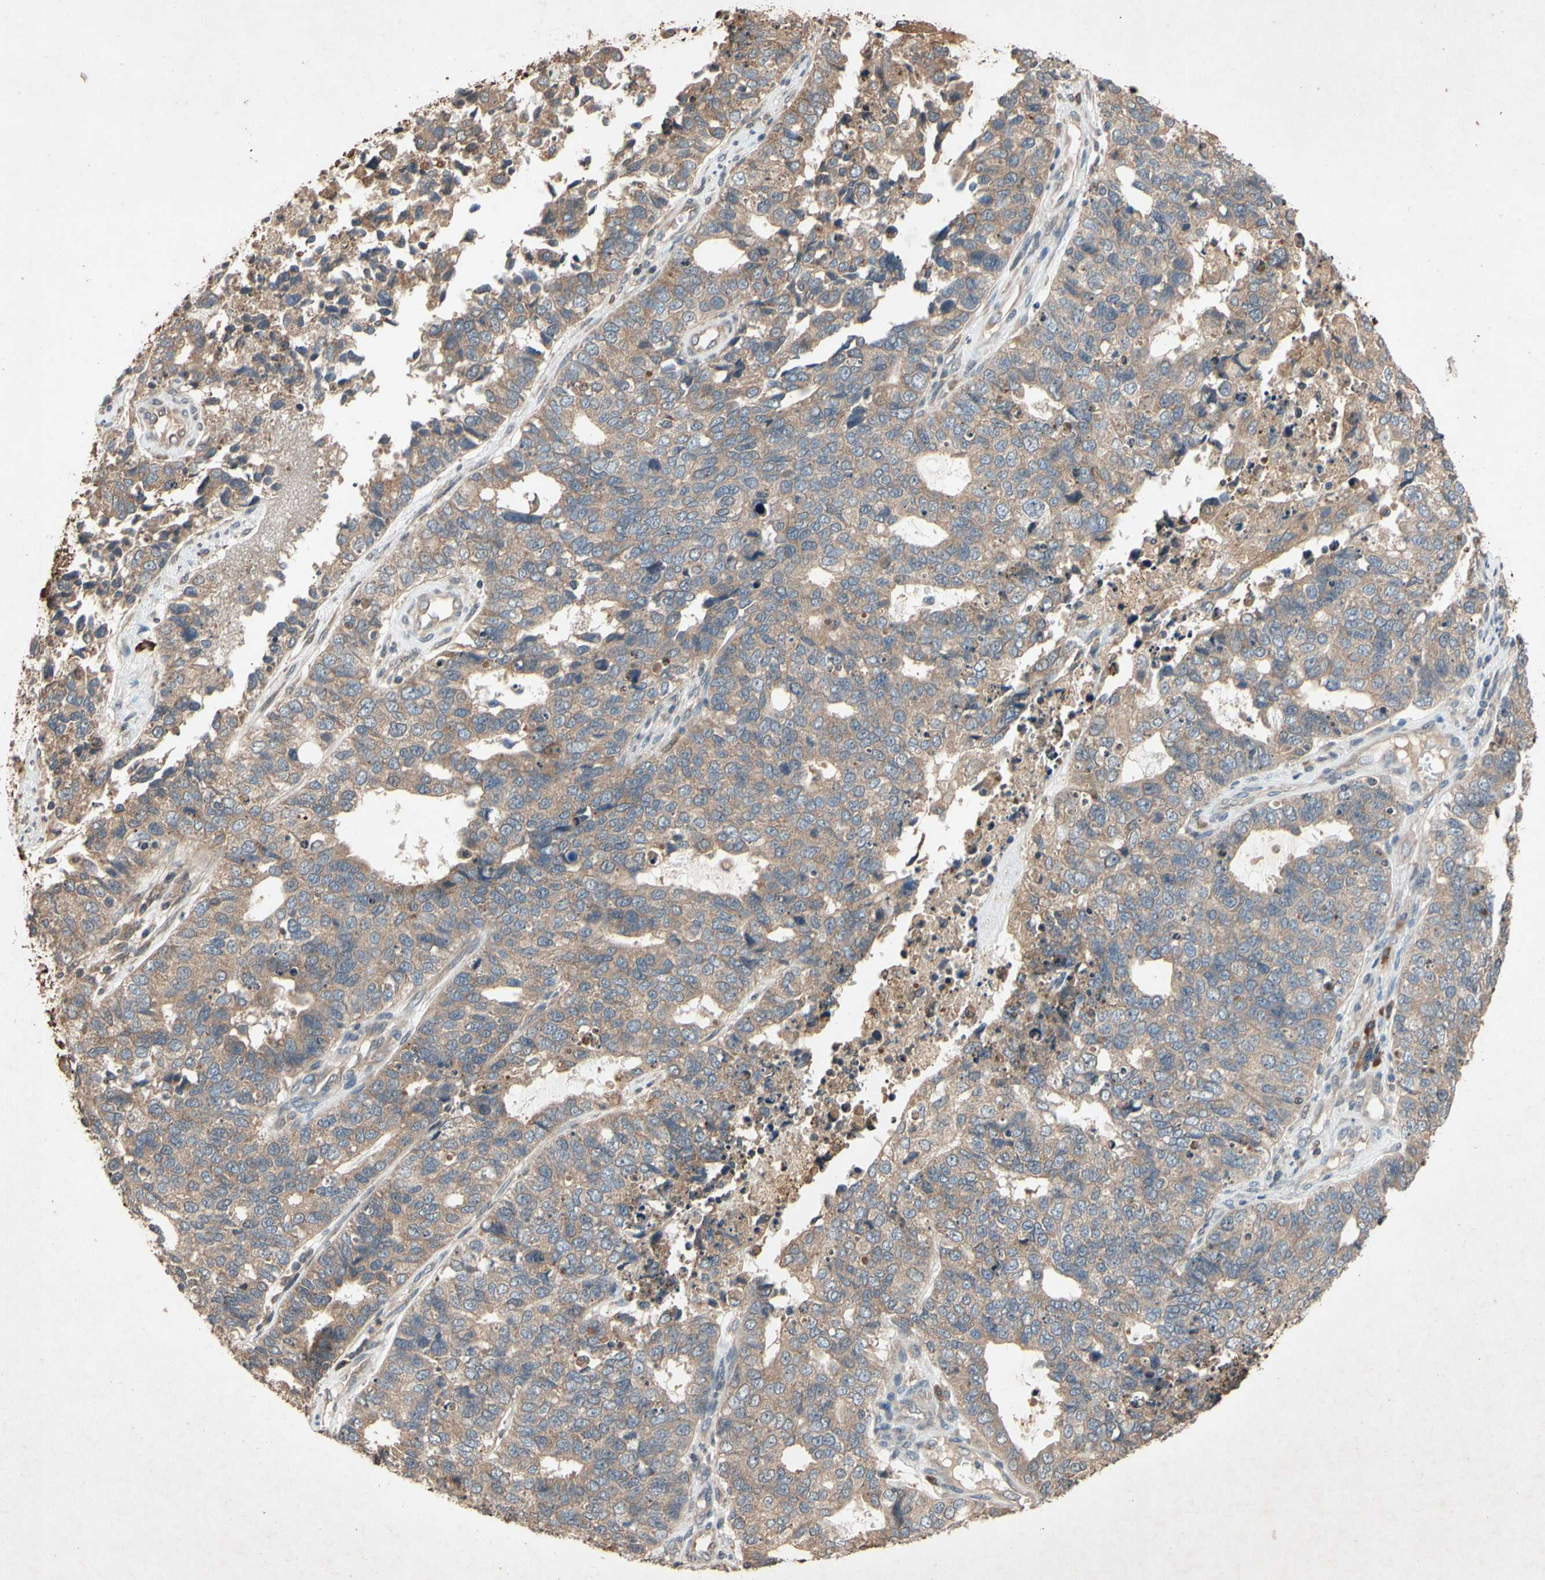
{"staining": {"intensity": "weak", "quantity": ">75%", "location": "cytoplasmic/membranous"}, "tissue": "cervical cancer", "cell_type": "Tumor cells", "image_type": "cancer", "snomed": [{"axis": "morphology", "description": "Squamous cell carcinoma, NOS"}, {"axis": "topography", "description": "Cervix"}], "caption": "Approximately >75% of tumor cells in cervical squamous cell carcinoma display weak cytoplasmic/membranous protein expression as visualized by brown immunohistochemical staining.", "gene": "PRDX4", "patient": {"sex": "female", "age": 63}}